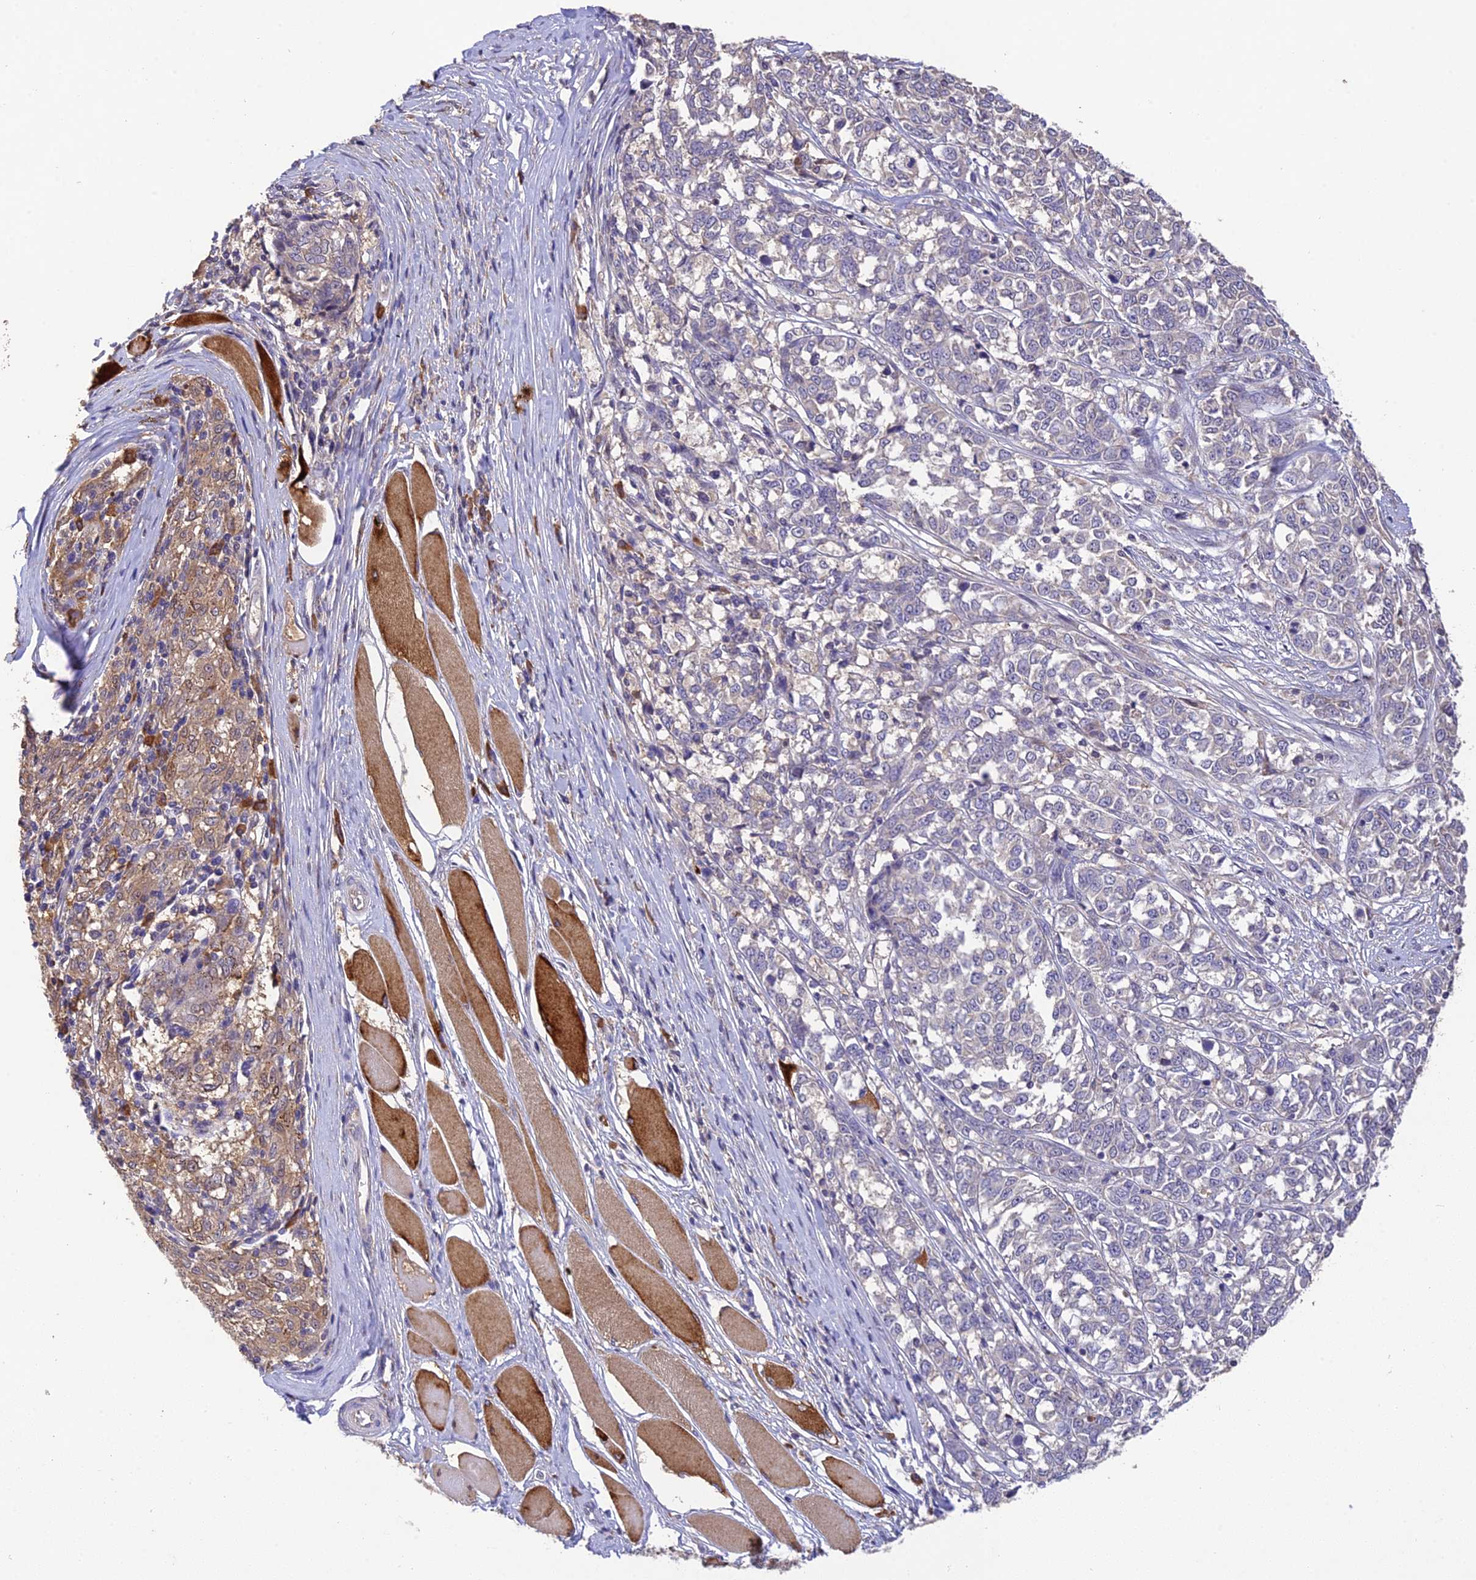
{"staining": {"intensity": "moderate", "quantity": "<25%", "location": "cytoplasmic/membranous"}, "tissue": "melanoma", "cell_type": "Tumor cells", "image_type": "cancer", "snomed": [{"axis": "morphology", "description": "Malignant melanoma, NOS"}, {"axis": "topography", "description": "Skin"}], "caption": "Immunohistochemical staining of malignant melanoma reveals low levels of moderate cytoplasmic/membranous protein positivity in approximately <25% of tumor cells.", "gene": "DENND5B", "patient": {"sex": "female", "age": 72}}